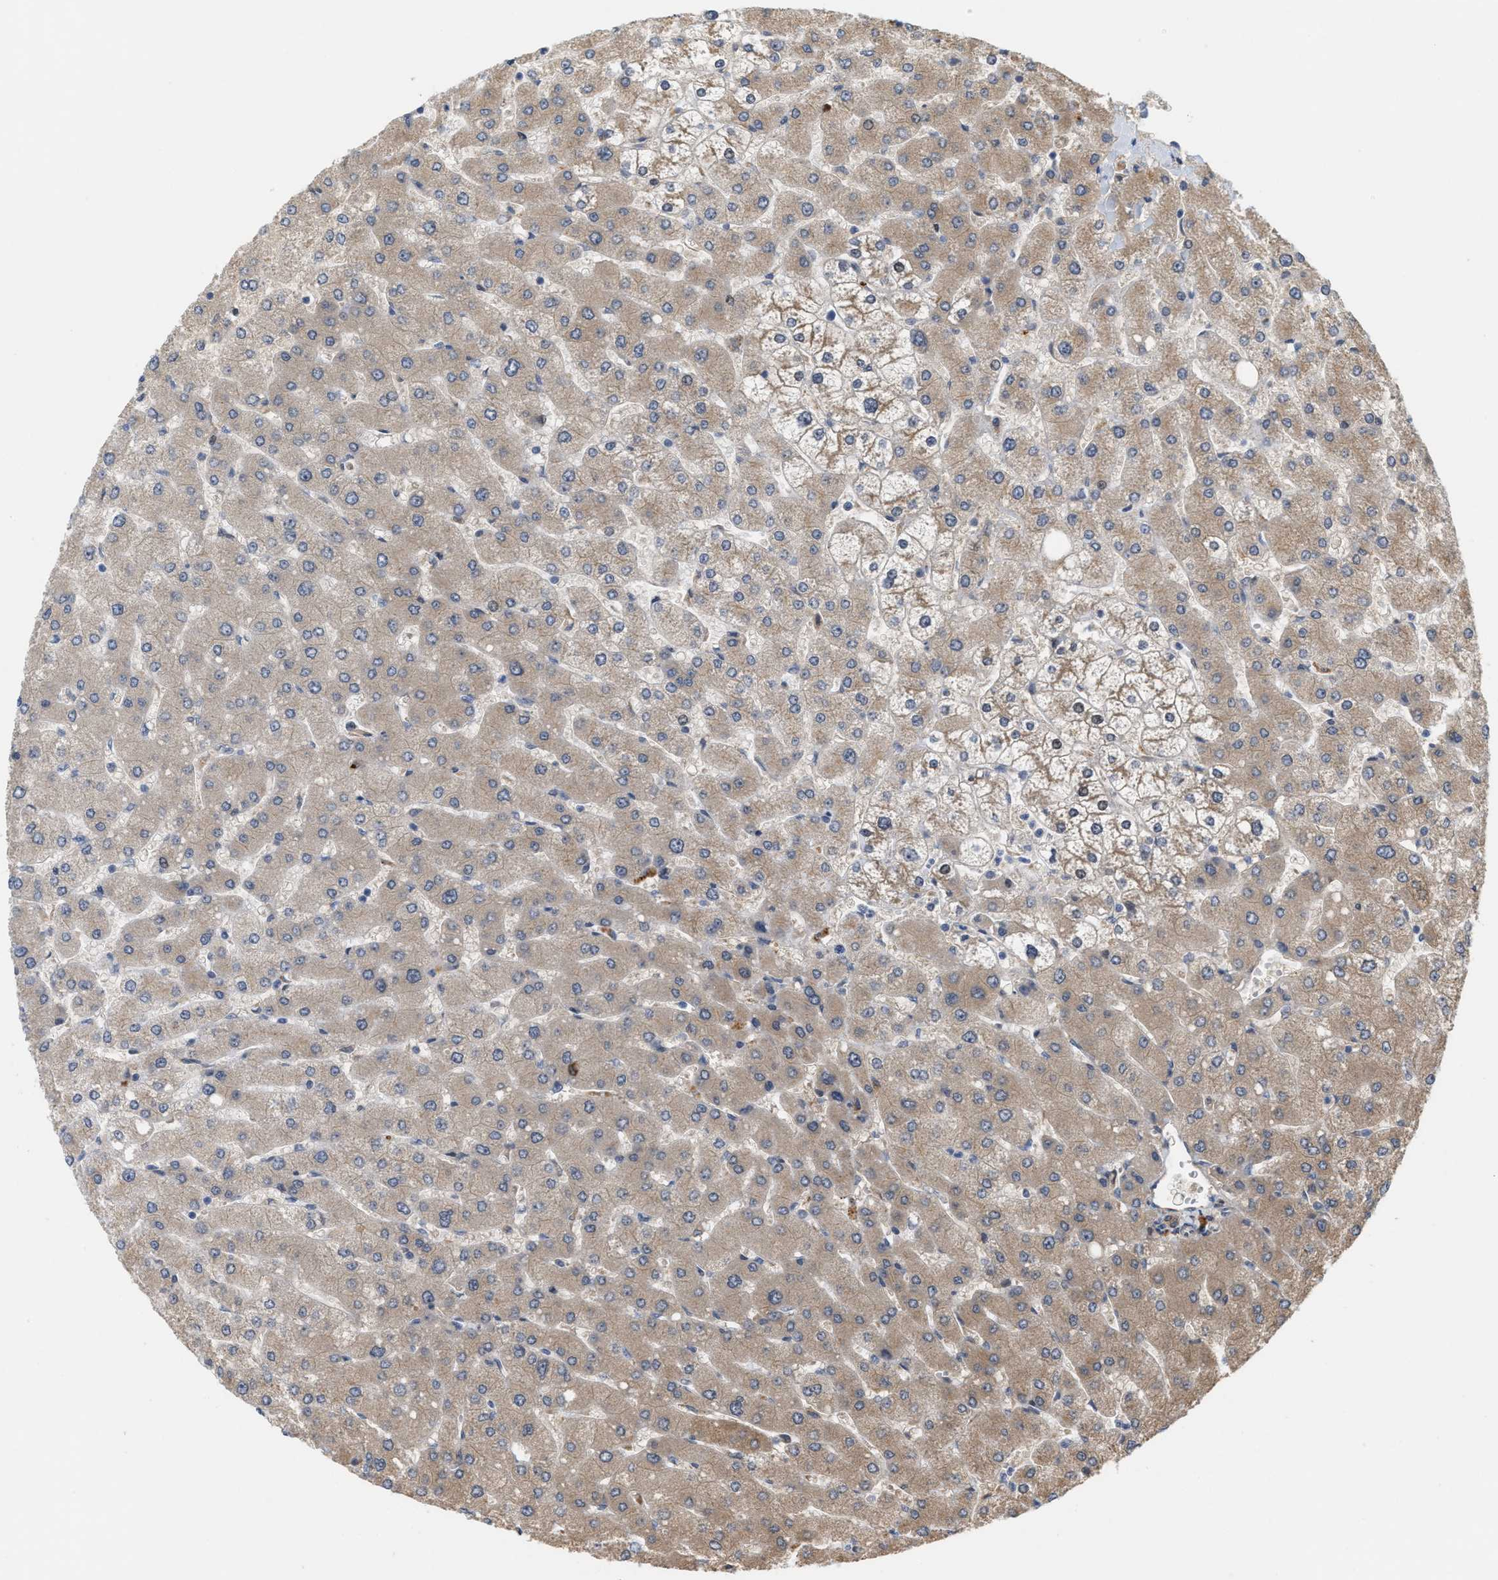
{"staining": {"intensity": "weak", "quantity": ">75%", "location": "cytoplasmic/membranous"}, "tissue": "liver", "cell_type": "Cholangiocytes", "image_type": "normal", "snomed": [{"axis": "morphology", "description": "Normal tissue, NOS"}, {"axis": "topography", "description": "Liver"}], "caption": "Immunohistochemical staining of benign liver exhibits weak cytoplasmic/membranous protein expression in approximately >75% of cholangiocytes.", "gene": "MFSD6", "patient": {"sex": "male", "age": 55}}